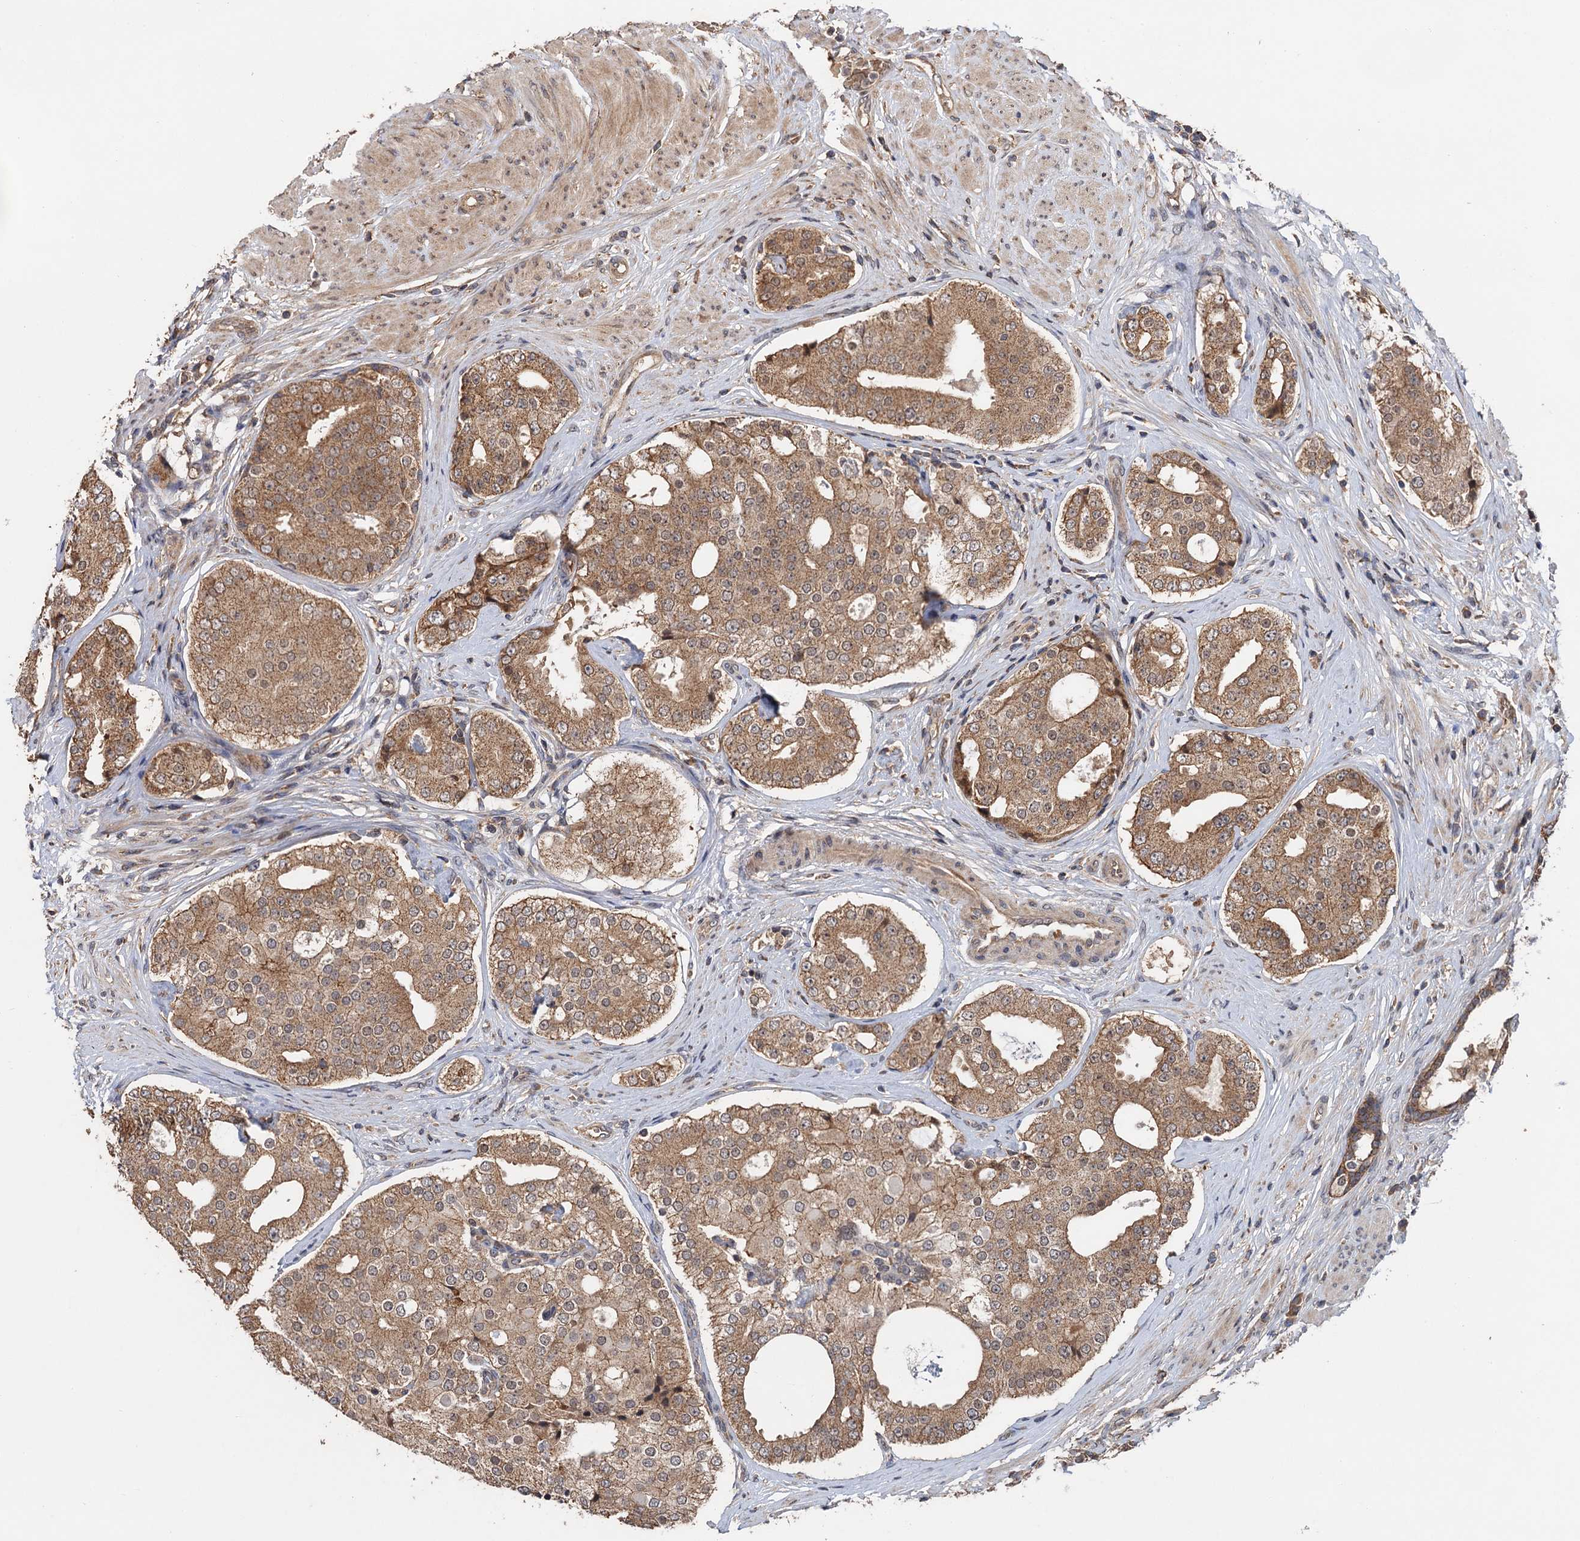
{"staining": {"intensity": "moderate", "quantity": ">75%", "location": "cytoplasmic/membranous"}, "tissue": "prostate cancer", "cell_type": "Tumor cells", "image_type": "cancer", "snomed": [{"axis": "morphology", "description": "Adenocarcinoma, High grade"}, {"axis": "topography", "description": "Prostate"}], "caption": "Human prostate cancer stained with a brown dye exhibits moderate cytoplasmic/membranous positive staining in approximately >75% of tumor cells.", "gene": "SNX32", "patient": {"sex": "male", "age": 56}}